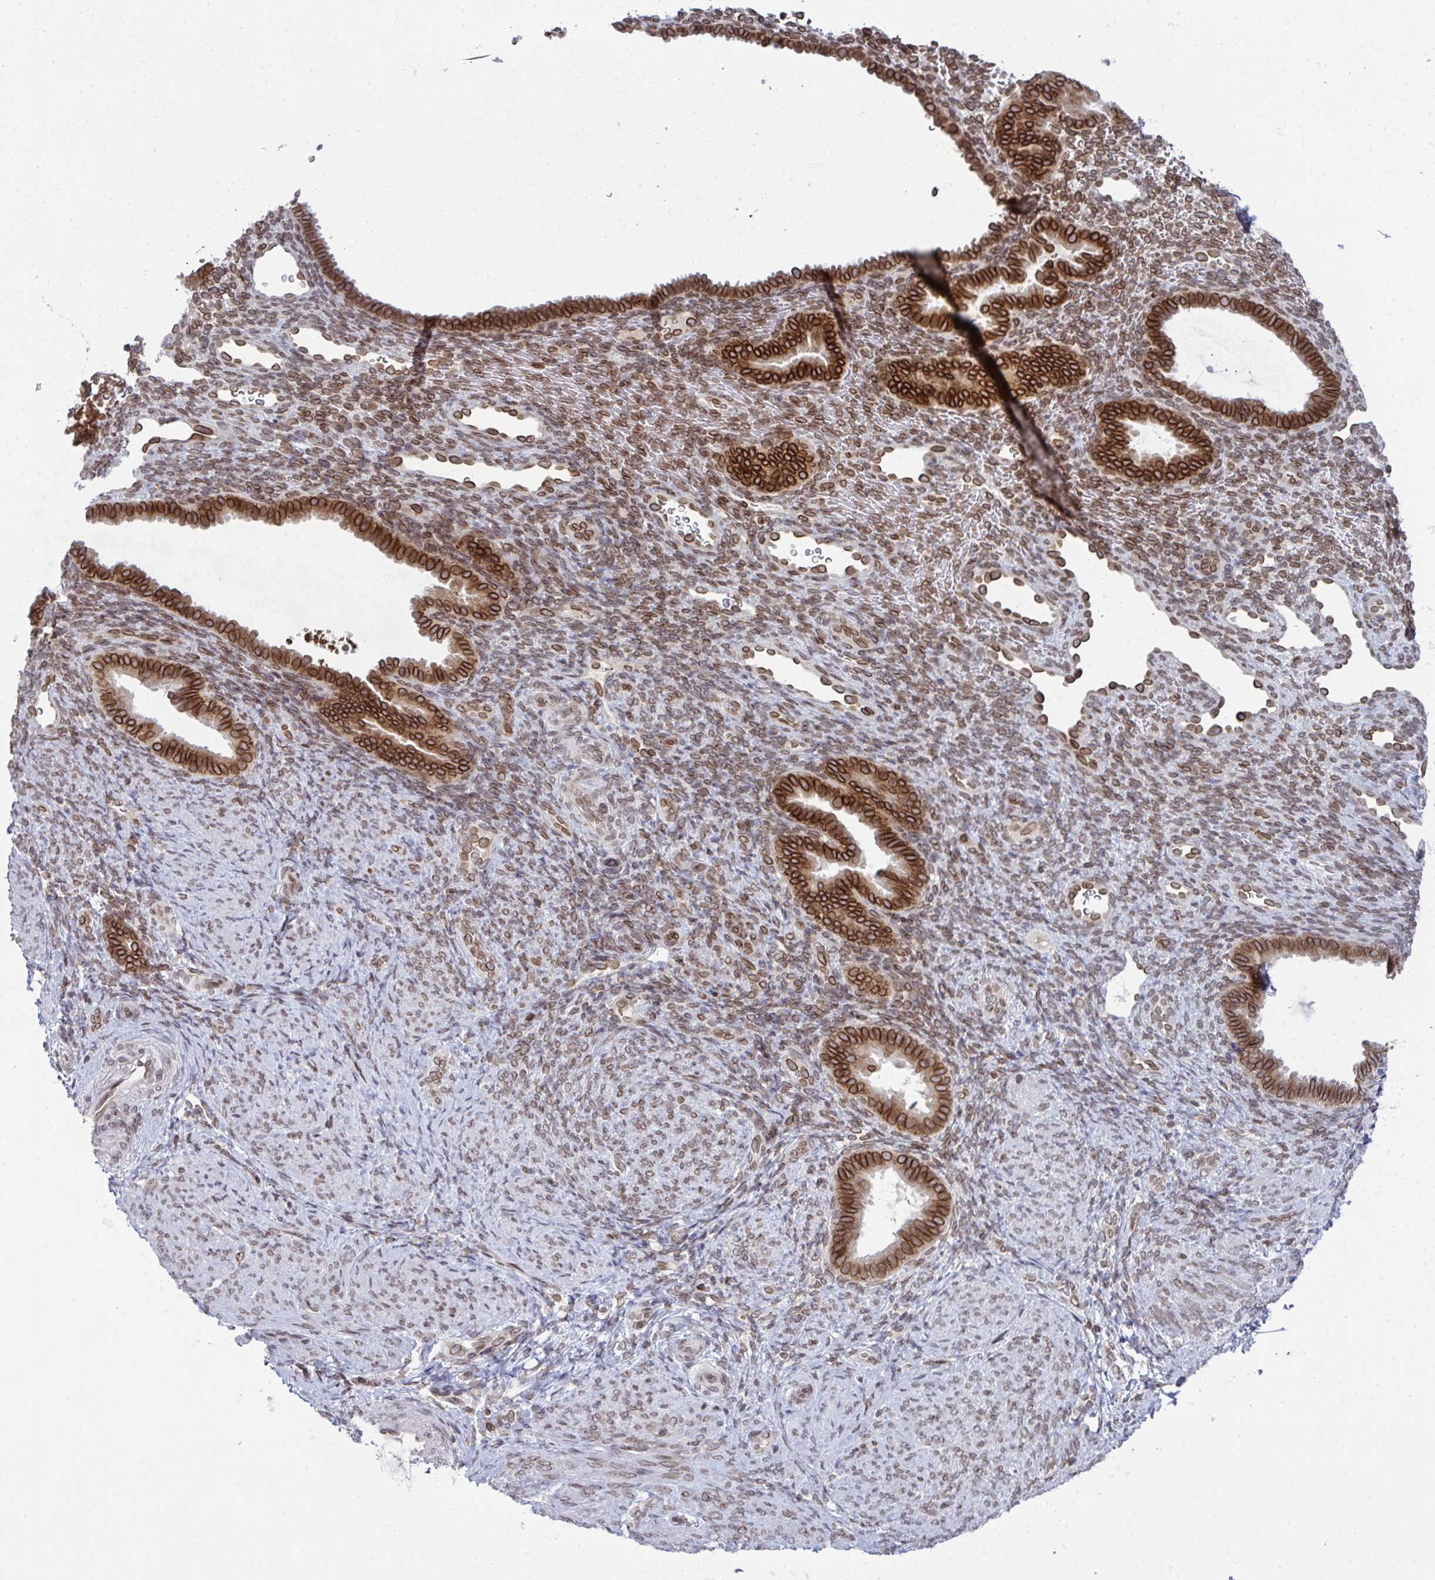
{"staining": {"intensity": "moderate", "quantity": "25%-75%", "location": "cytoplasmic/membranous,nuclear"}, "tissue": "endometrium", "cell_type": "Cells in endometrial stroma", "image_type": "normal", "snomed": [{"axis": "morphology", "description": "Normal tissue, NOS"}, {"axis": "topography", "description": "Endometrium"}], "caption": "A medium amount of moderate cytoplasmic/membranous,nuclear staining is appreciated in approximately 25%-75% of cells in endometrial stroma in unremarkable endometrium. Using DAB (3,3'-diaminobenzidine) (brown) and hematoxylin (blue) stains, captured at high magnification using brightfield microscopy.", "gene": "RANBP2", "patient": {"sex": "female", "age": 34}}